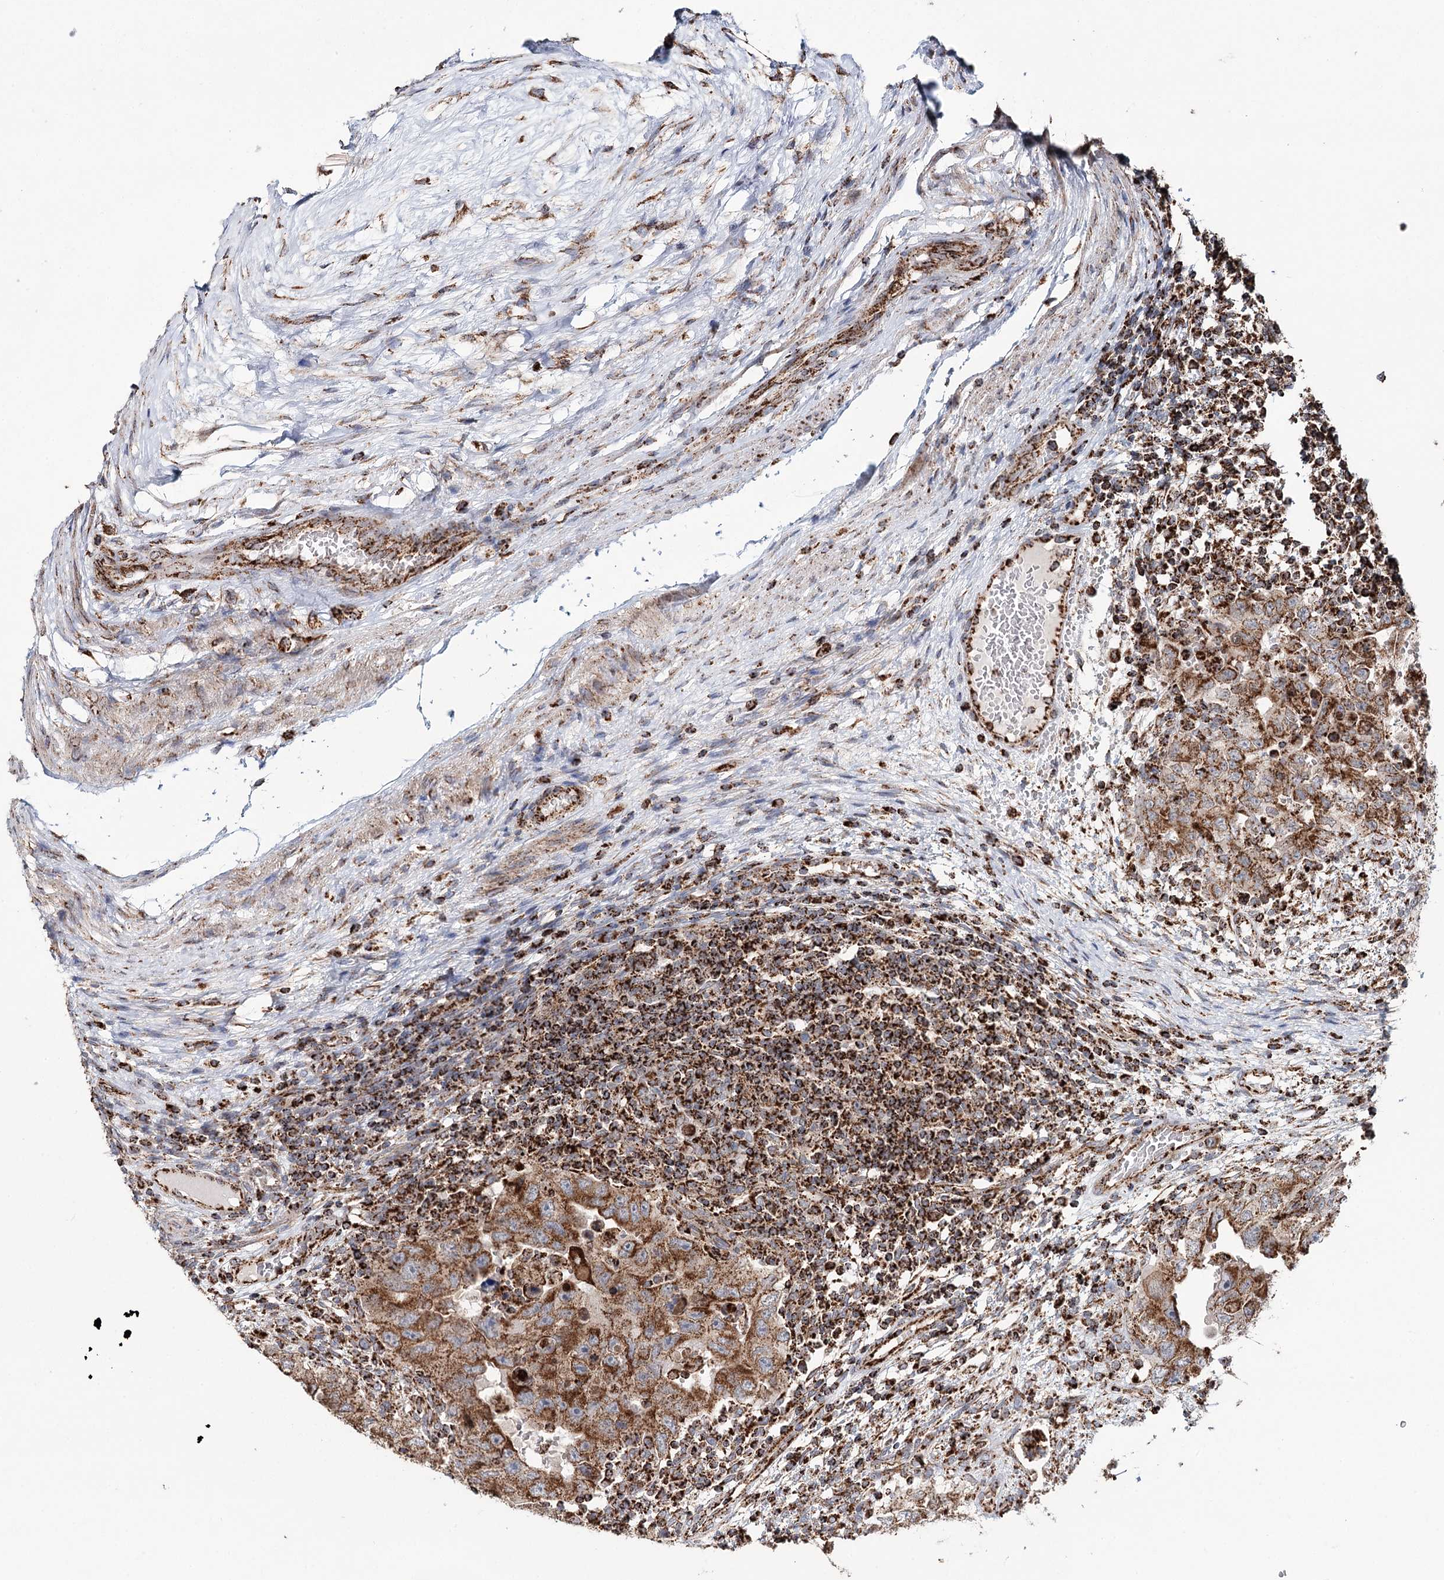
{"staining": {"intensity": "moderate", "quantity": ">75%", "location": "cytoplasmic/membranous"}, "tissue": "testis cancer", "cell_type": "Tumor cells", "image_type": "cancer", "snomed": [{"axis": "morphology", "description": "Carcinoma, Embryonal, NOS"}, {"axis": "topography", "description": "Testis"}], "caption": "This is a histology image of immunohistochemistry staining of testis cancer (embryonal carcinoma), which shows moderate staining in the cytoplasmic/membranous of tumor cells.", "gene": "APH1A", "patient": {"sex": "male", "age": 26}}